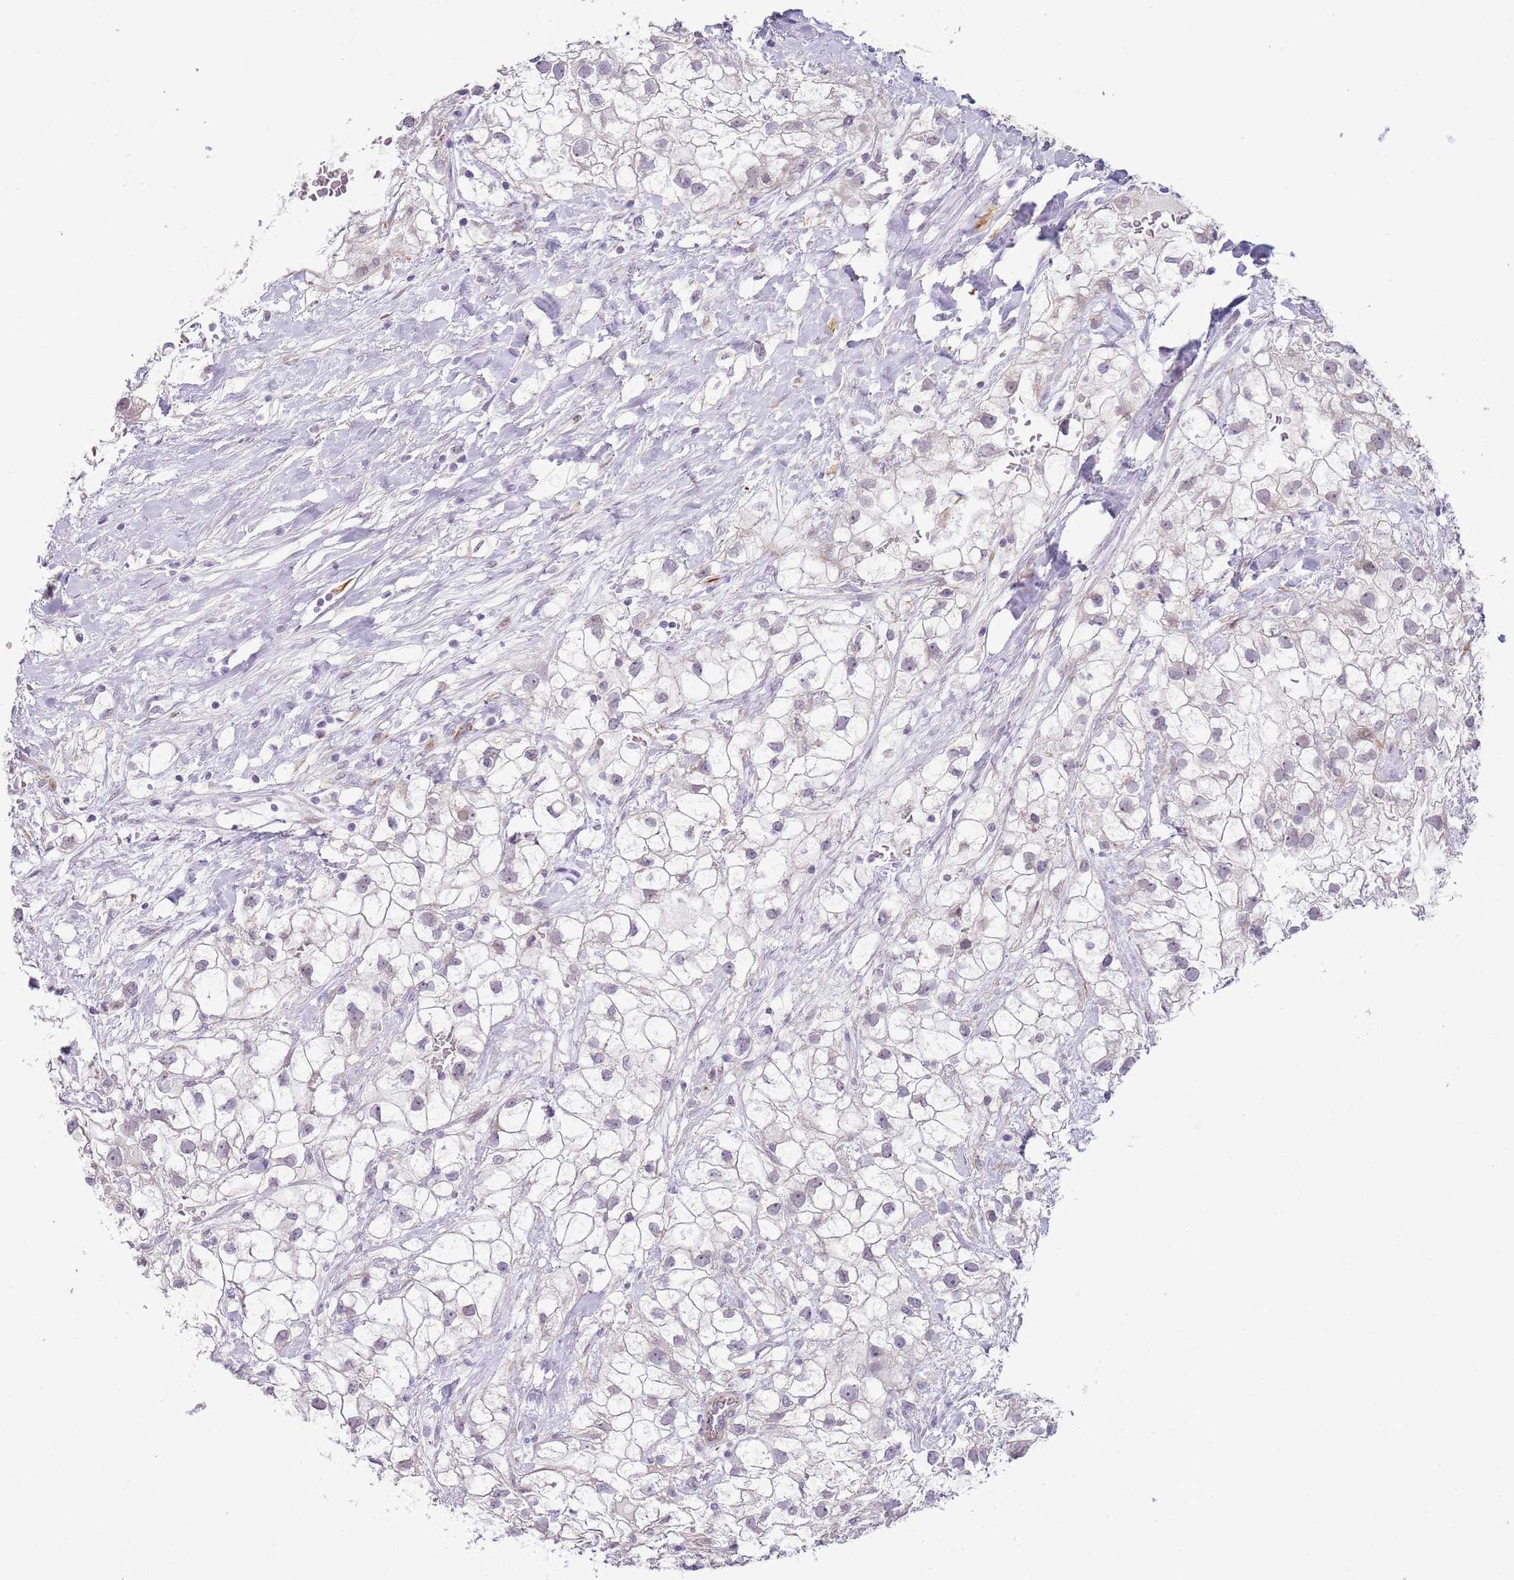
{"staining": {"intensity": "negative", "quantity": "none", "location": "none"}, "tissue": "renal cancer", "cell_type": "Tumor cells", "image_type": "cancer", "snomed": [{"axis": "morphology", "description": "Adenocarcinoma, NOS"}, {"axis": "topography", "description": "Kidney"}], "caption": "Tumor cells show no significant staining in adenocarcinoma (renal).", "gene": "NBPF3", "patient": {"sex": "male", "age": 59}}